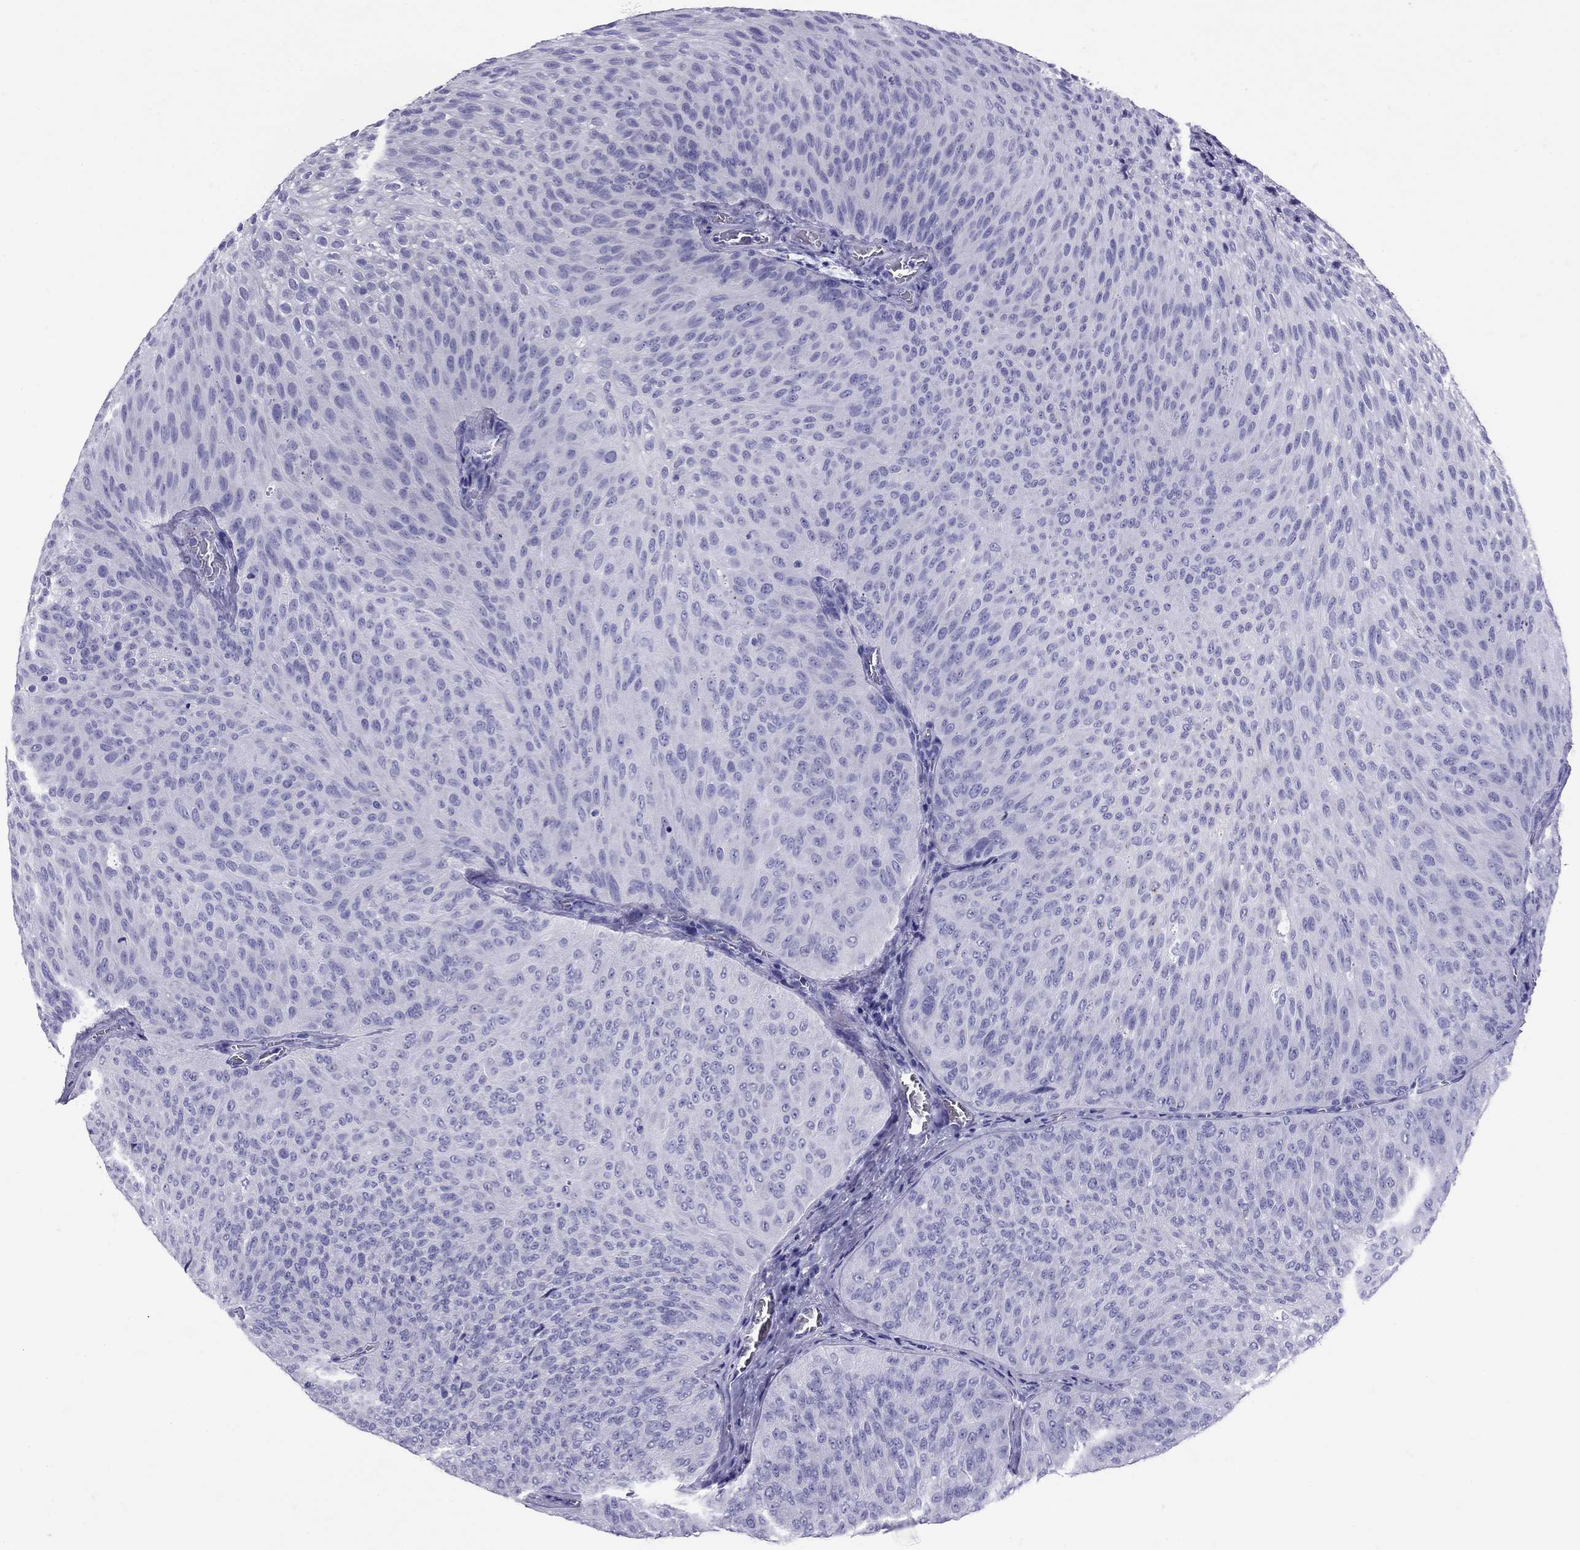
{"staining": {"intensity": "negative", "quantity": "none", "location": "none"}, "tissue": "urothelial cancer", "cell_type": "Tumor cells", "image_type": "cancer", "snomed": [{"axis": "morphology", "description": "Urothelial carcinoma, Low grade"}, {"axis": "topography", "description": "Urinary bladder"}], "caption": "A photomicrograph of urothelial cancer stained for a protein displays no brown staining in tumor cells. The staining was performed using DAB (3,3'-diaminobenzidine) to visualize the protein expression in brown, while the nuclei were stained in blue with hematoxylin (Magnification: 20x).", "gene": "AVPR1B", "patient": {"sex": "male", "age": 78}}